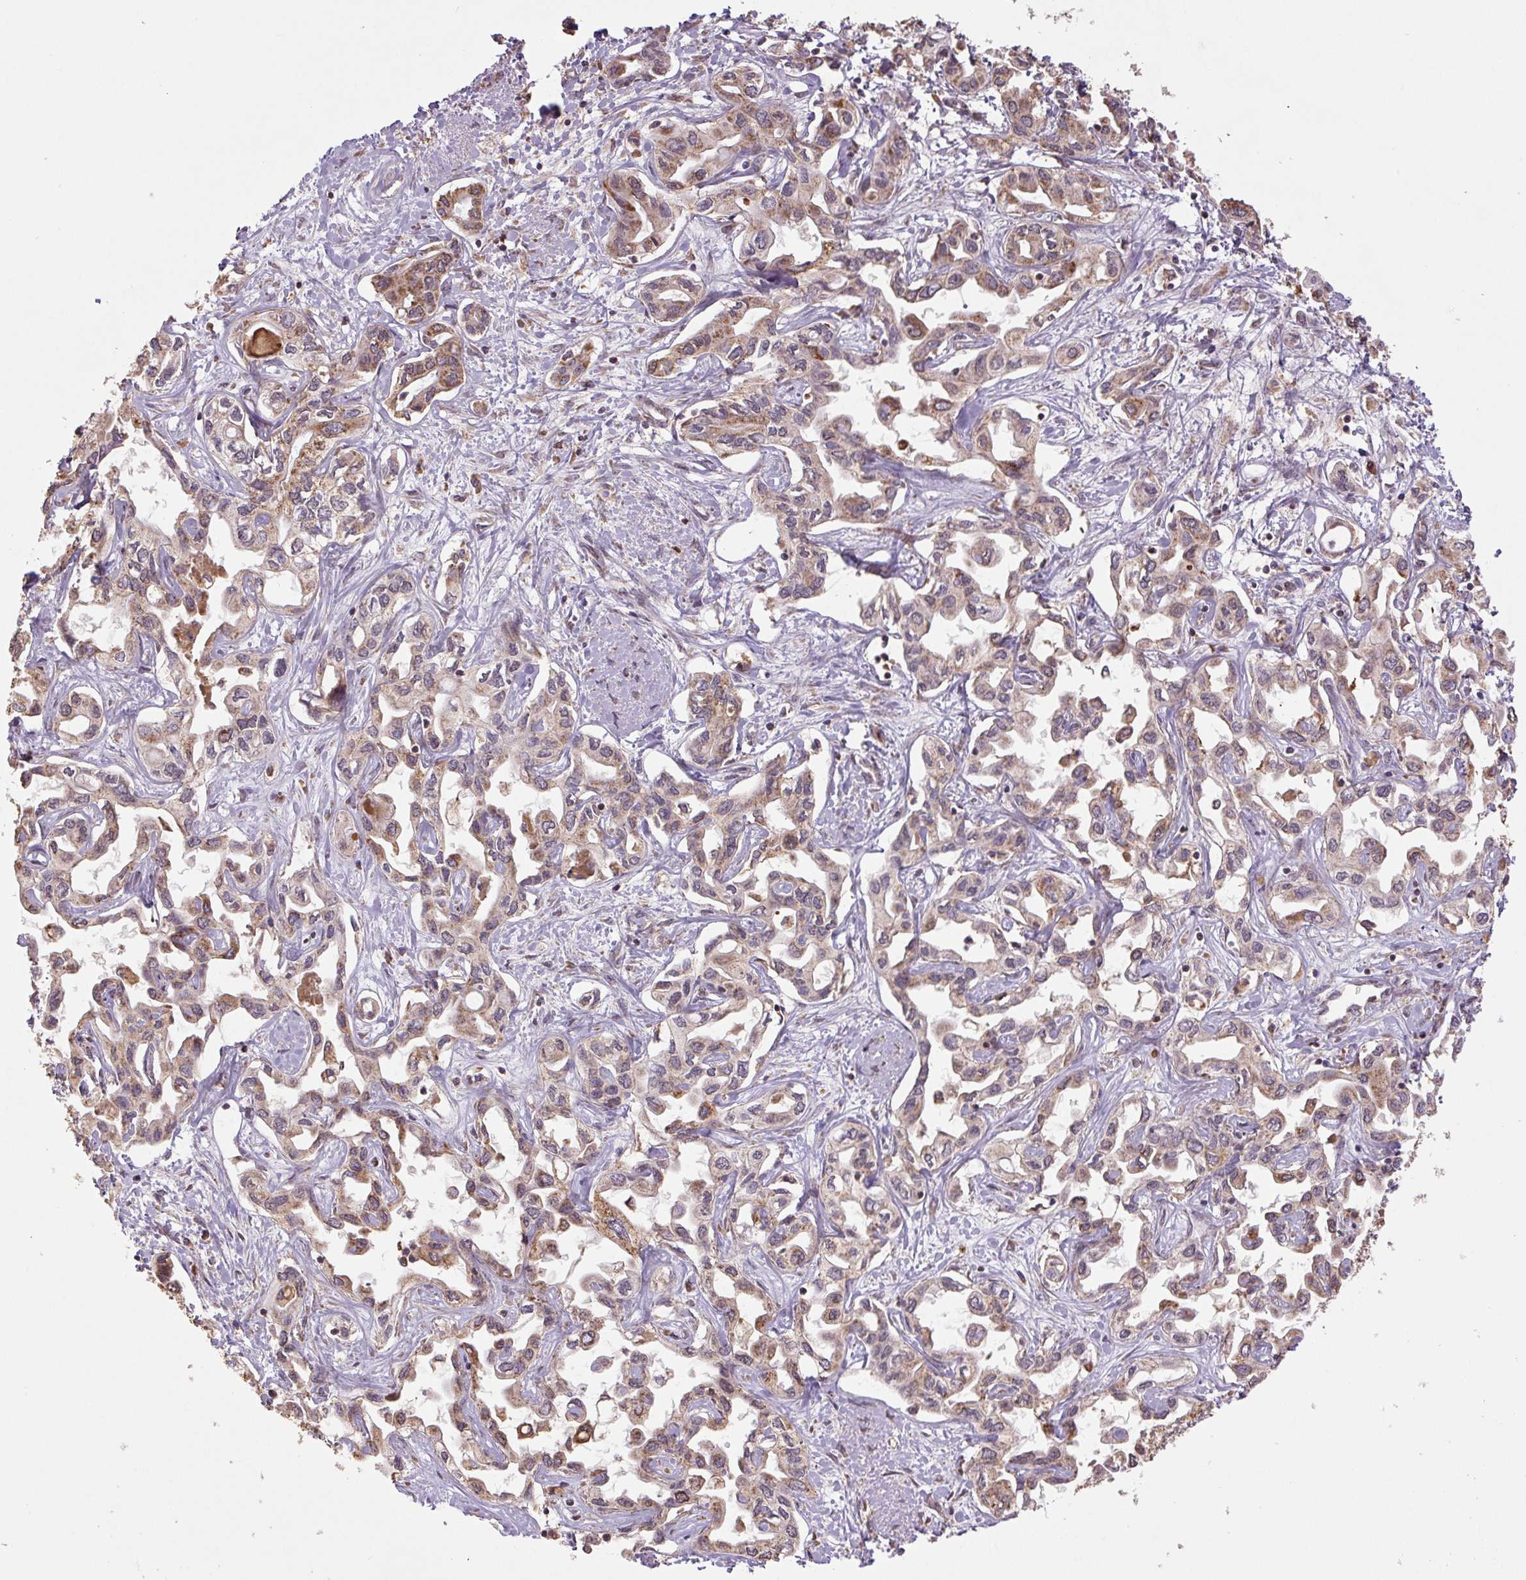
{"staining": {"intensity": "moderate", "quantity": "25%-75%", "location": "cytoplasmic/membranous"}, "tissue": "liver cancer", "cell_type": "Tumor cells", "image_type": "cancer", "snomed": [{"axis": "morphology", "description": "Cholangiocarcinoma"}, {"axis": "topography", "description": "Liver"}], "caption": "A histopathology image showing moderate cytoplasmic/membranous staining in about 25%-75% of tumor cells in cholangiocarcinoma (liver), as visualized by brown immunohistochemical staining.", "gene": "TMEM160", "patient": {"sex": "female", "age": 64}}